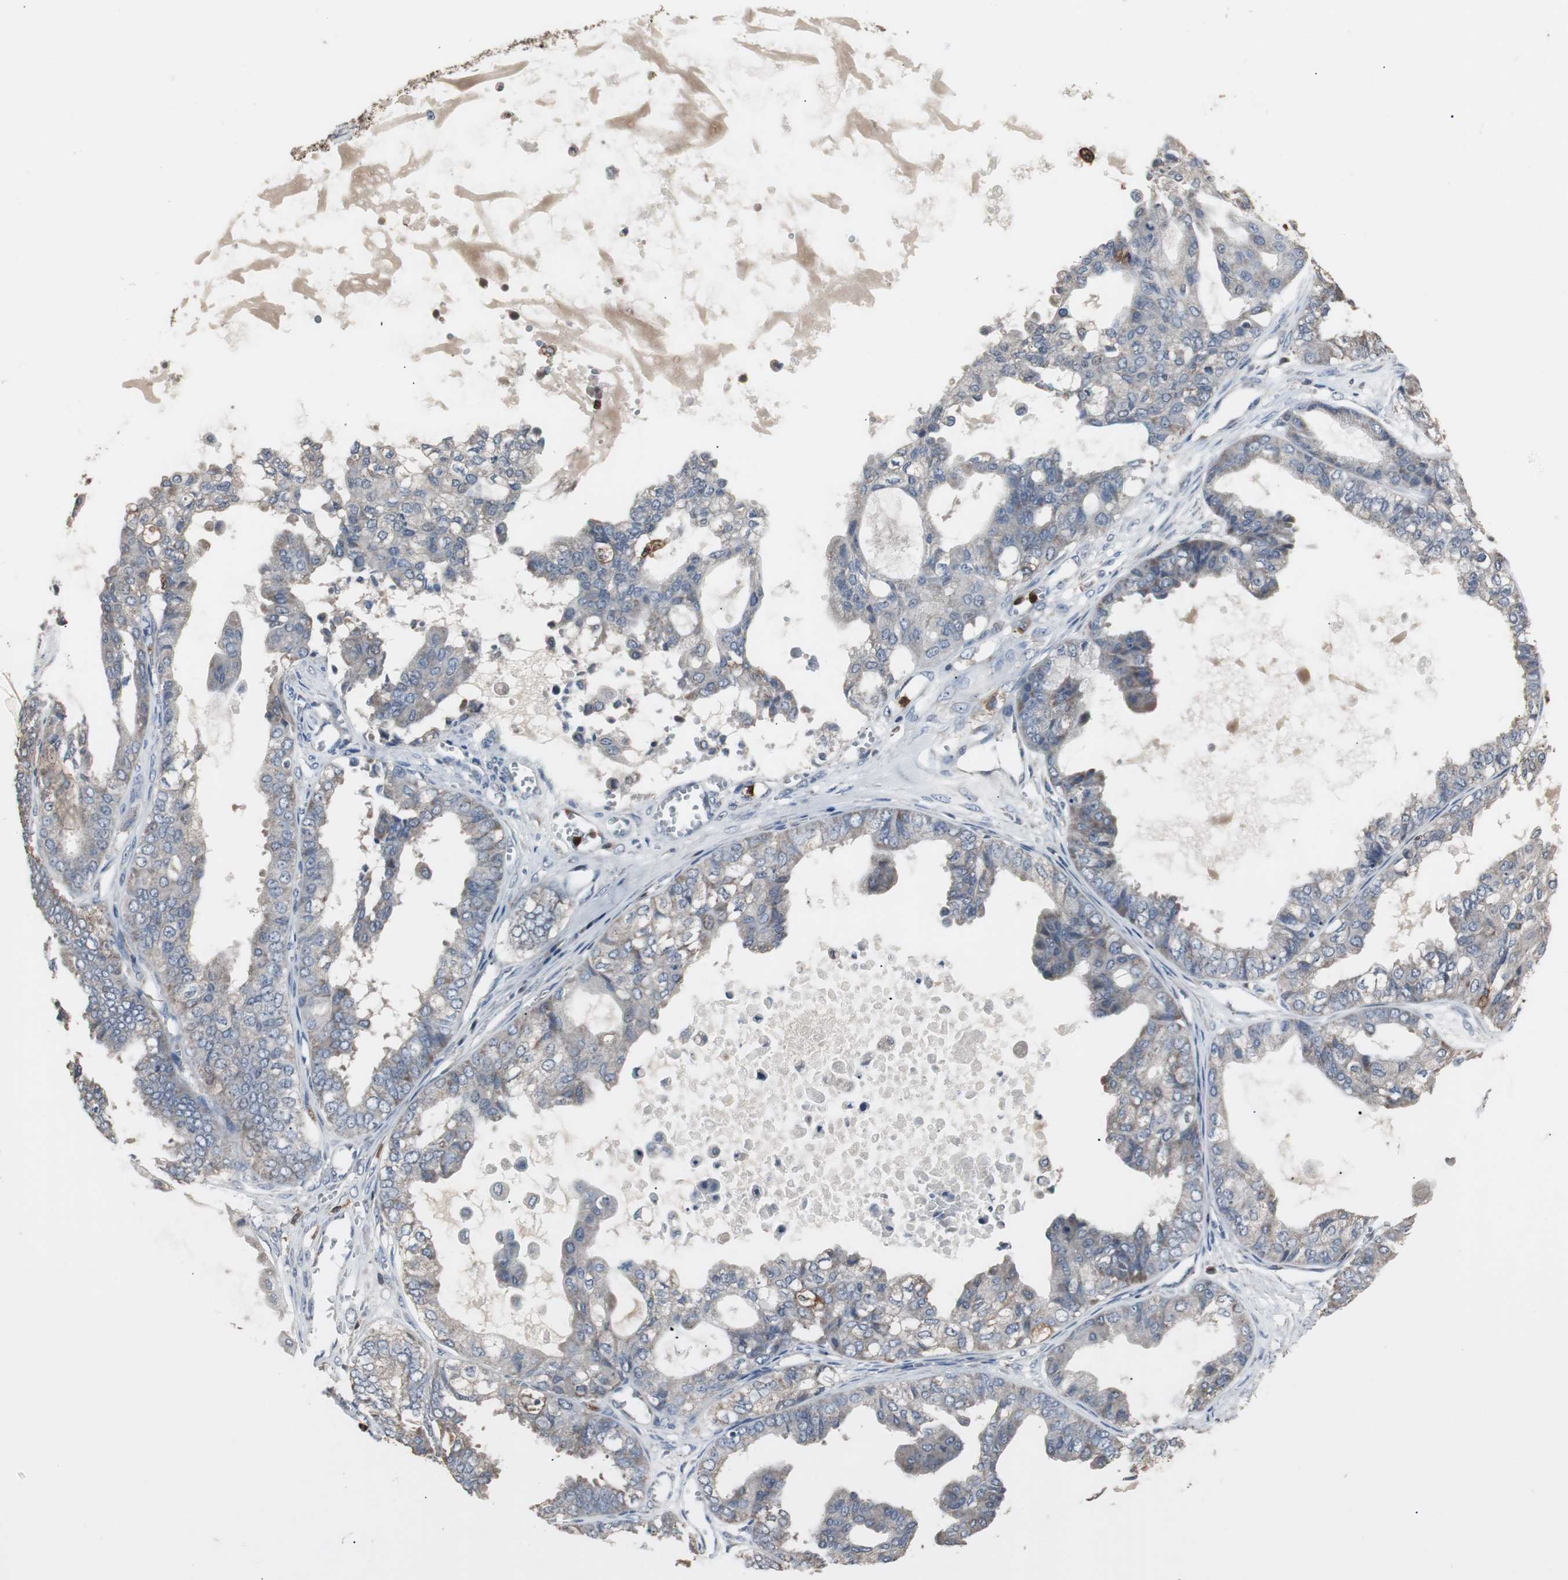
{"staining": {"intensity": "weak", "quantity": "<25%", "location": "cytoplasmic/membranous"}, "tissue": "ovarian cancer", "cell_type": "Tumor cells", "image_type": "cancer", "snomed": [{"axis": "morphology", "description": "Carcinoma, NOS"}, {"axis": "morphology", "description": "Carcinoma, endometroid"}, {"axis": "topography", "description": "Ovary"}], "caption": "Immunohistochemistry micrograph of neoplastic tissue: endometroid carcinoma (ovarian) stained with DAB exhibits no significant protein staining in tumor cells. (DAB (3,3'-diaminobenzidine) immunohistochemistry, high magnification).", "gene": "NCF2", "patient": {"sex": "female", "age": 50}}